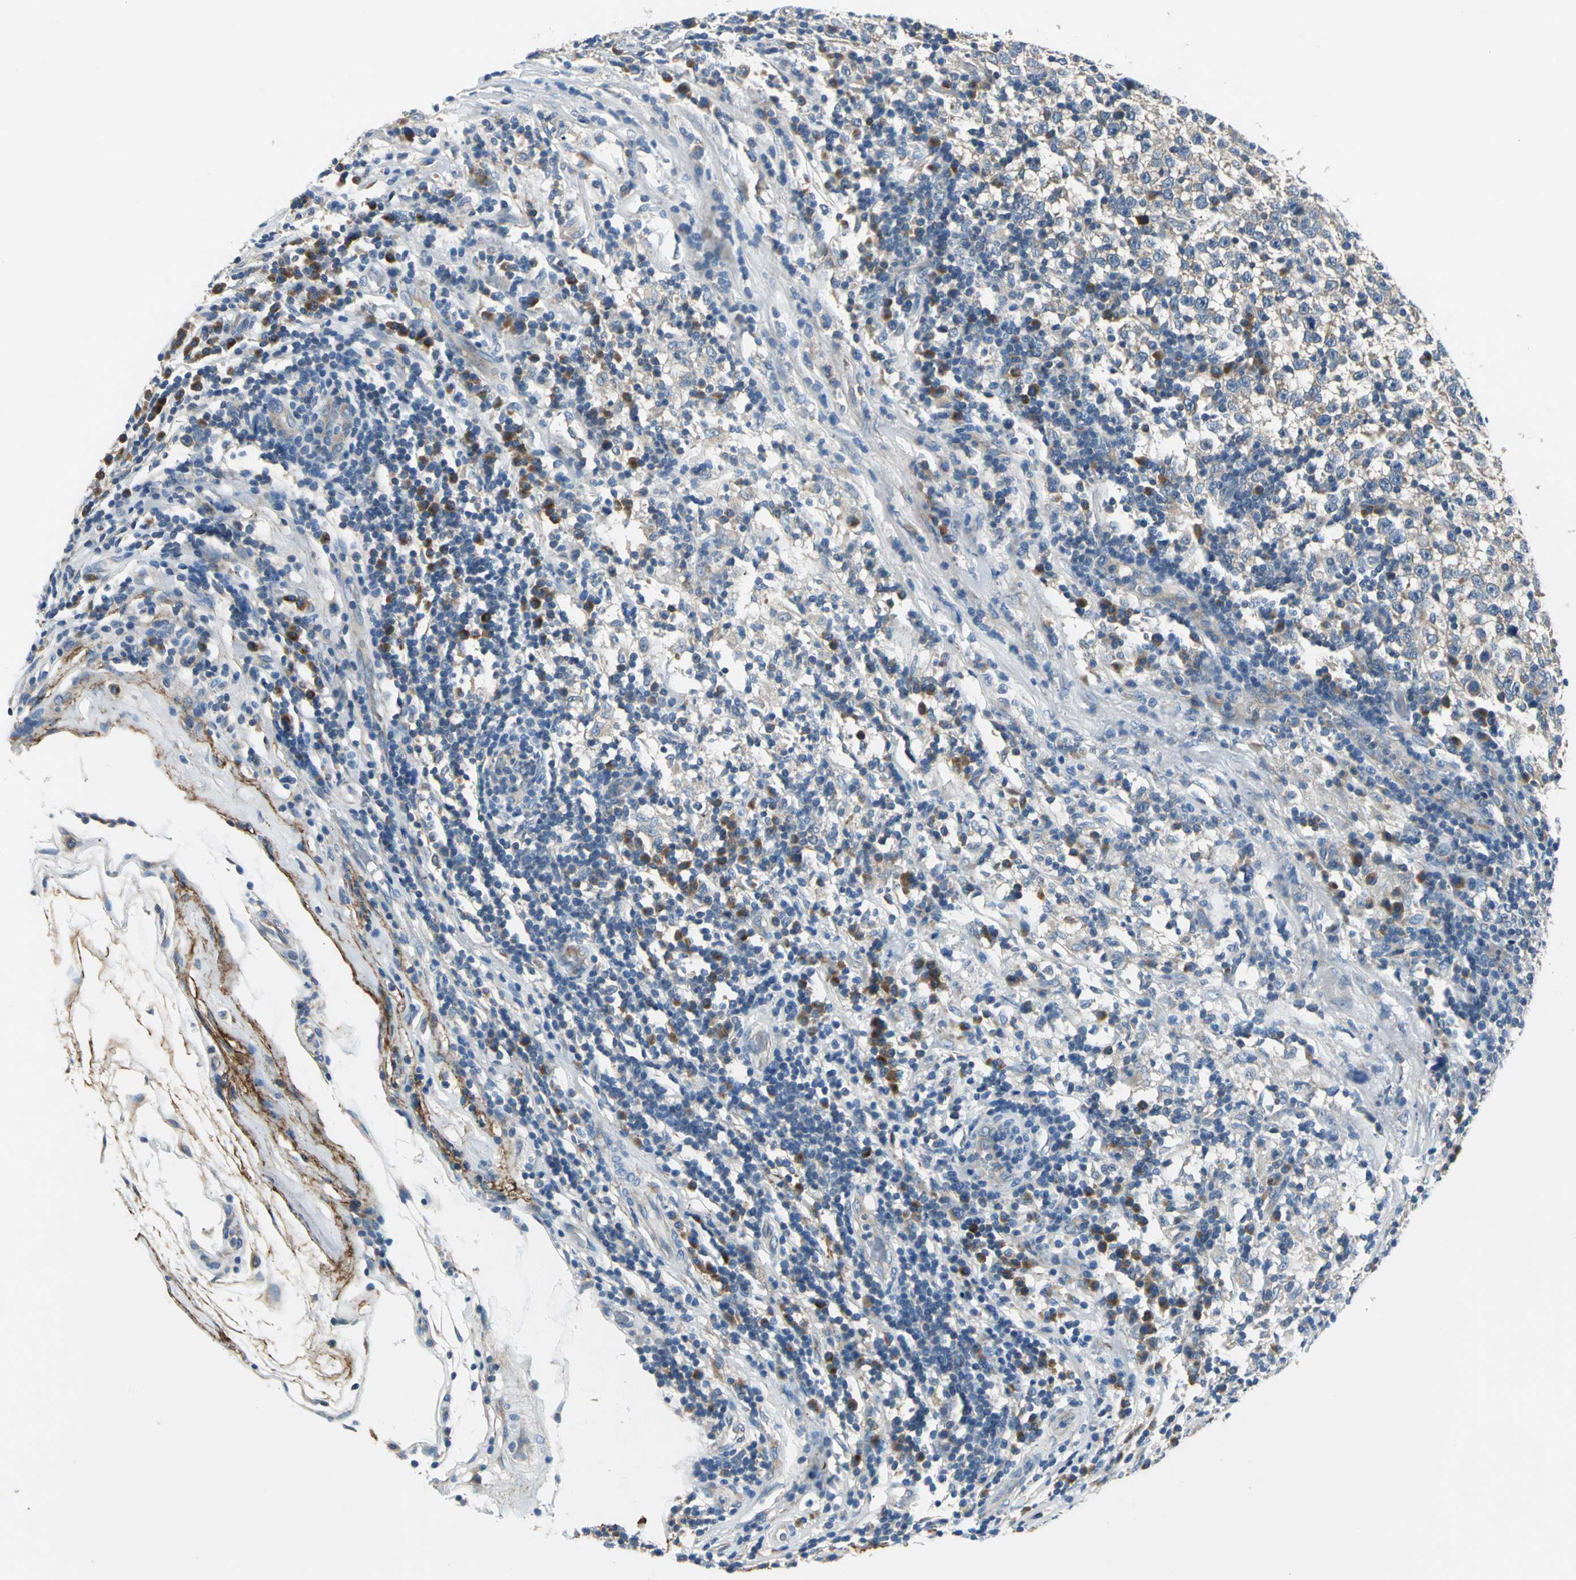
{"staining": {"intensity": "moderate", "quantity": "<25%", "location": "cytoplasmic/membranous"}, "tissue": "testis cancer", "cell_type": "Tumor cells", "image_type": "cancer", "snomed": [{"axis": "morphology", "description": "Seminoma, NOS"}, {"axis": "topography", "description": "Testis"}], "caption": "Protein expression analysis of testis cancer reveals moderate cytoplasmic/membranous staining in approximately <25% of tumor cells.", "gene": "SLC16A7", "patient": {"sex": "male", "age": 43}}